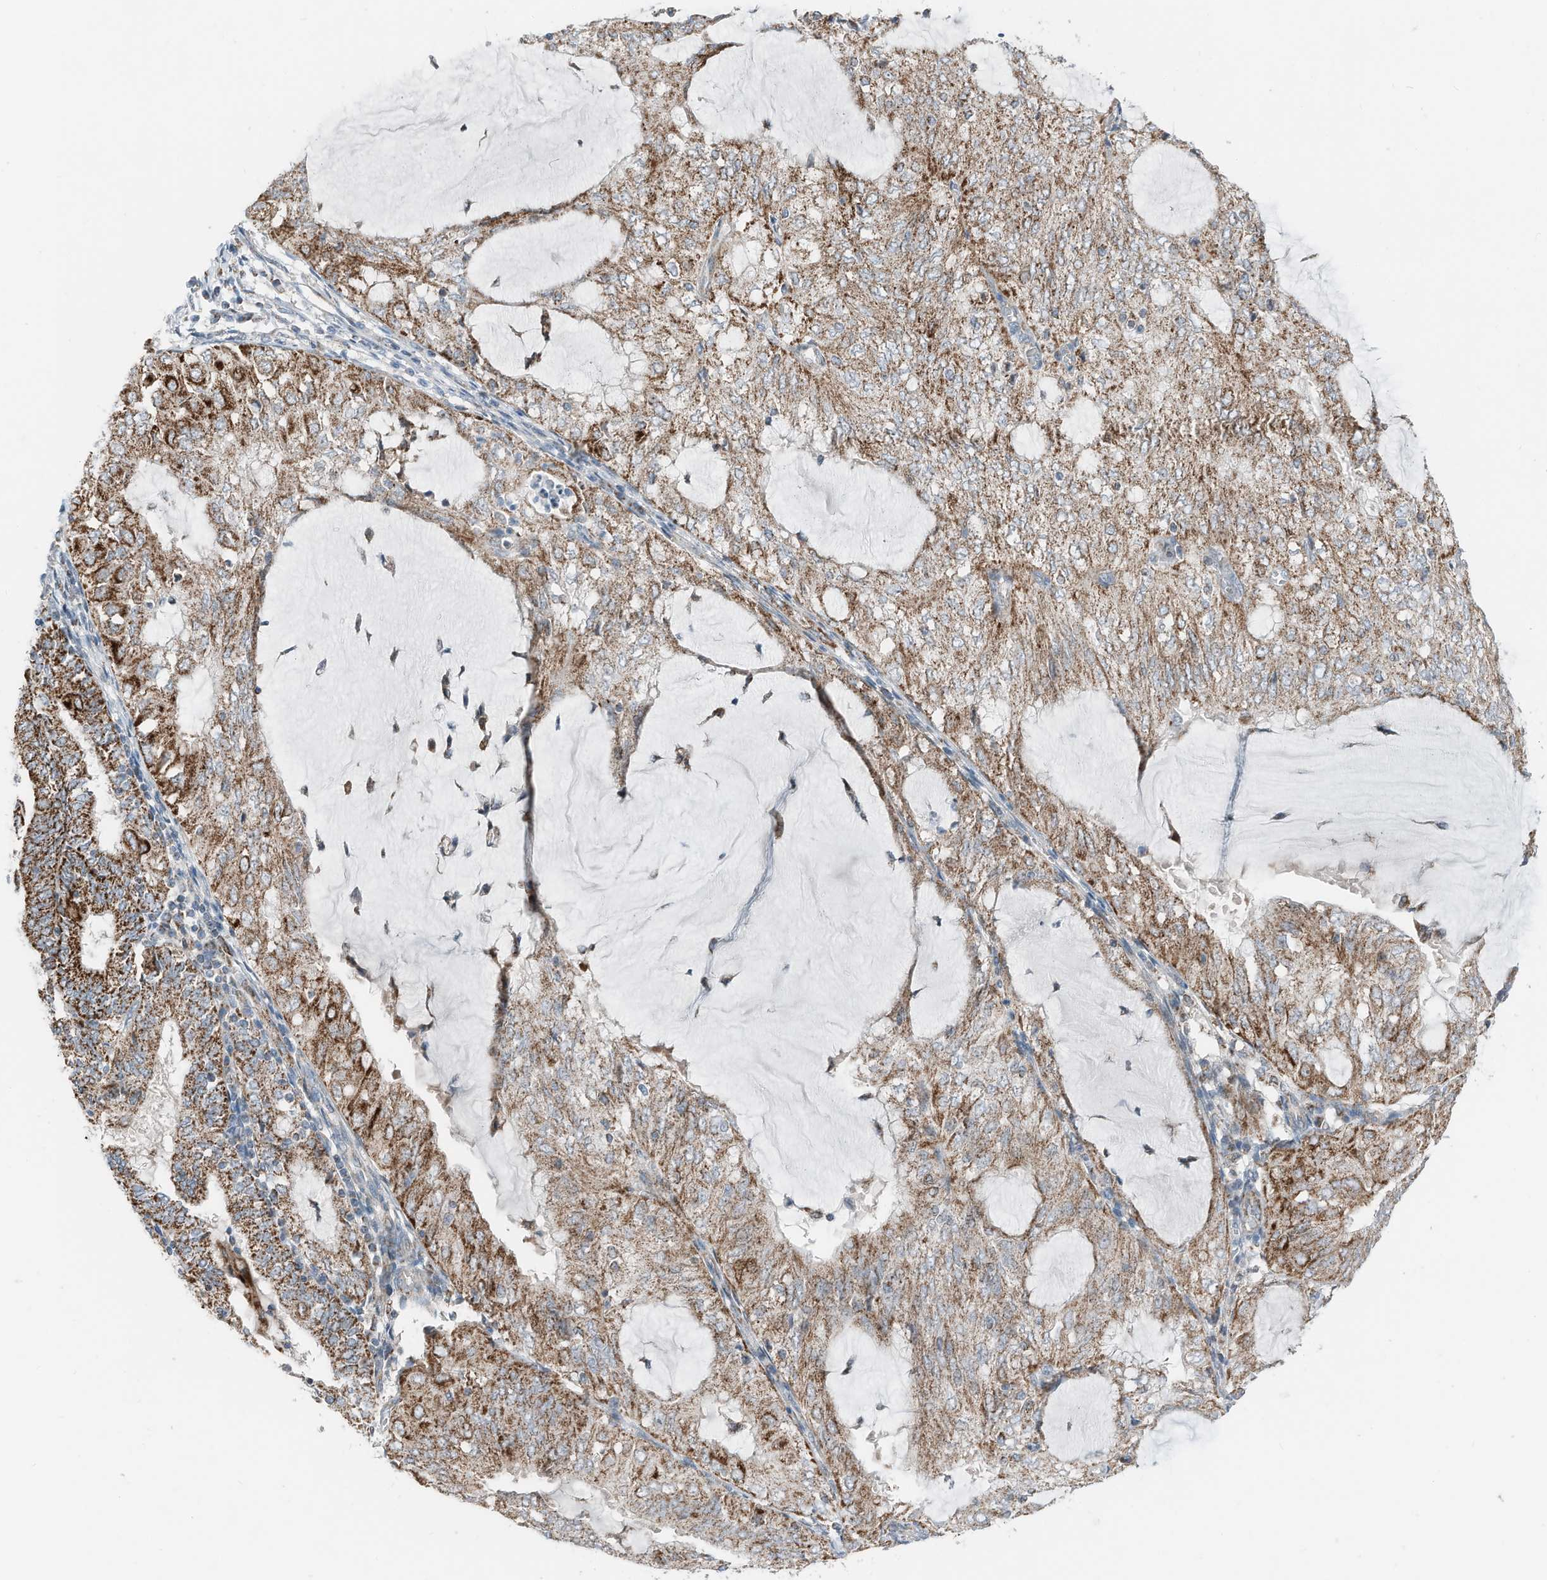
{"staining": {"intensity": "moderate", "quantity": ">75%", "location": "cytoplasmic/membranous"}, "tissue": "endometrial cancer", "cell_type": "Tumor cells", "image_type": "cancer", "snomed": [{"axis": "morphology", "description": "Adenocarcinoma, NOS"}, {"axis": "topography", "description": "Endometrium"}], "caption": "Brown immunohistochemical staining in human endometrial cancer (adenocarcinoma) demonstrates moderate cytoplasmic/membranous staining in about >75% of tumor cells.", "gene": "RMND1", "patient": {"sex": "female", "age": 81}}